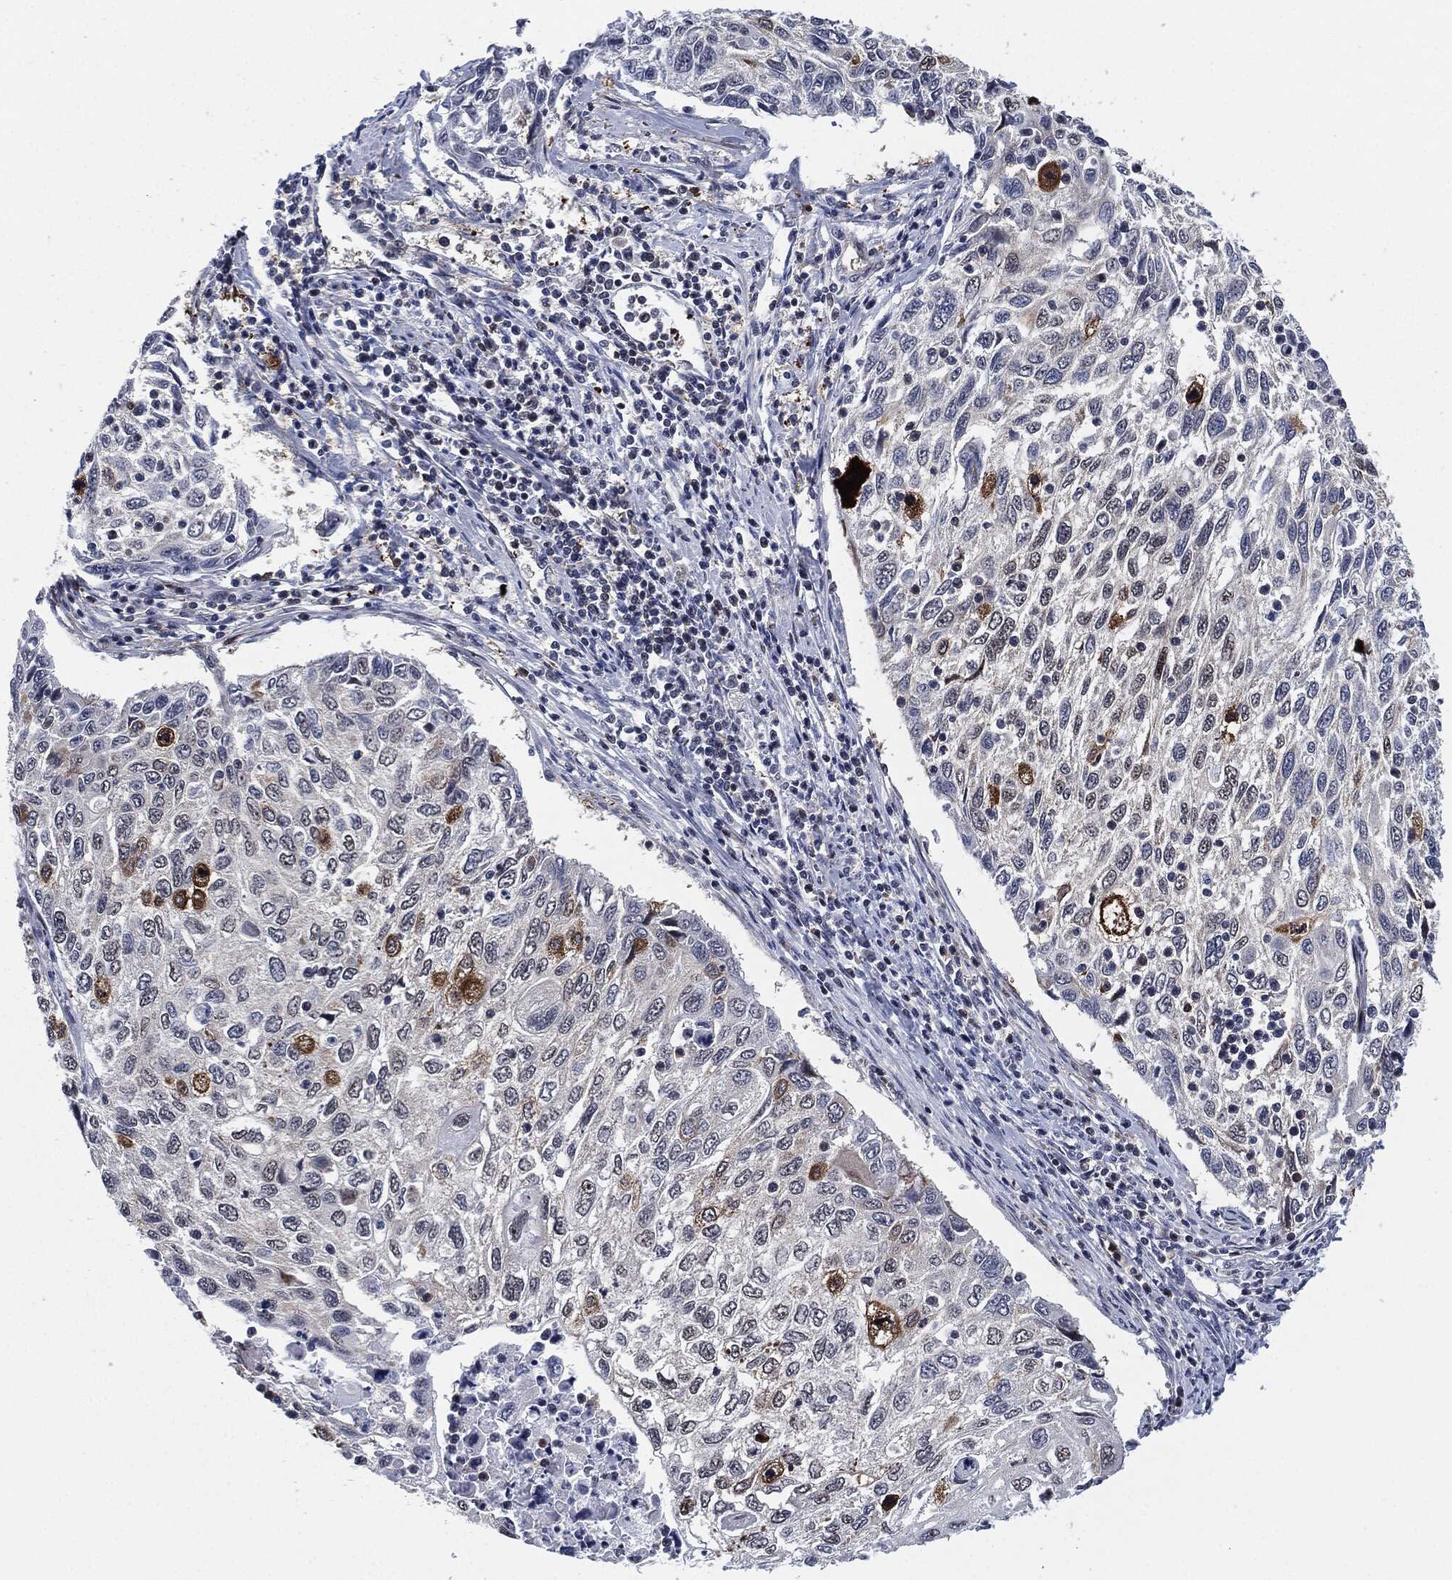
{"staining": {"intensity": "negative", "quantity": "none", "location": "none"}, "tissue": "cervical cancer", "cell_type": "Tumor cells", "image_type": "cancer", "snomed": [{"axis": "morphology", "description": "Squamous cell carcinoma, NOS"}, {"axis": "topography", "description": "Cervix"}], "caption": "A histopathology image of cervical cancer stained for a protein reveals no brown staining in tumor cells. (DAB (3,3'-diaminobenzidine) immunohistochemistry, high magnification).", "gene": "AKT2", "patient": {"sex": "female", "age": 70}}